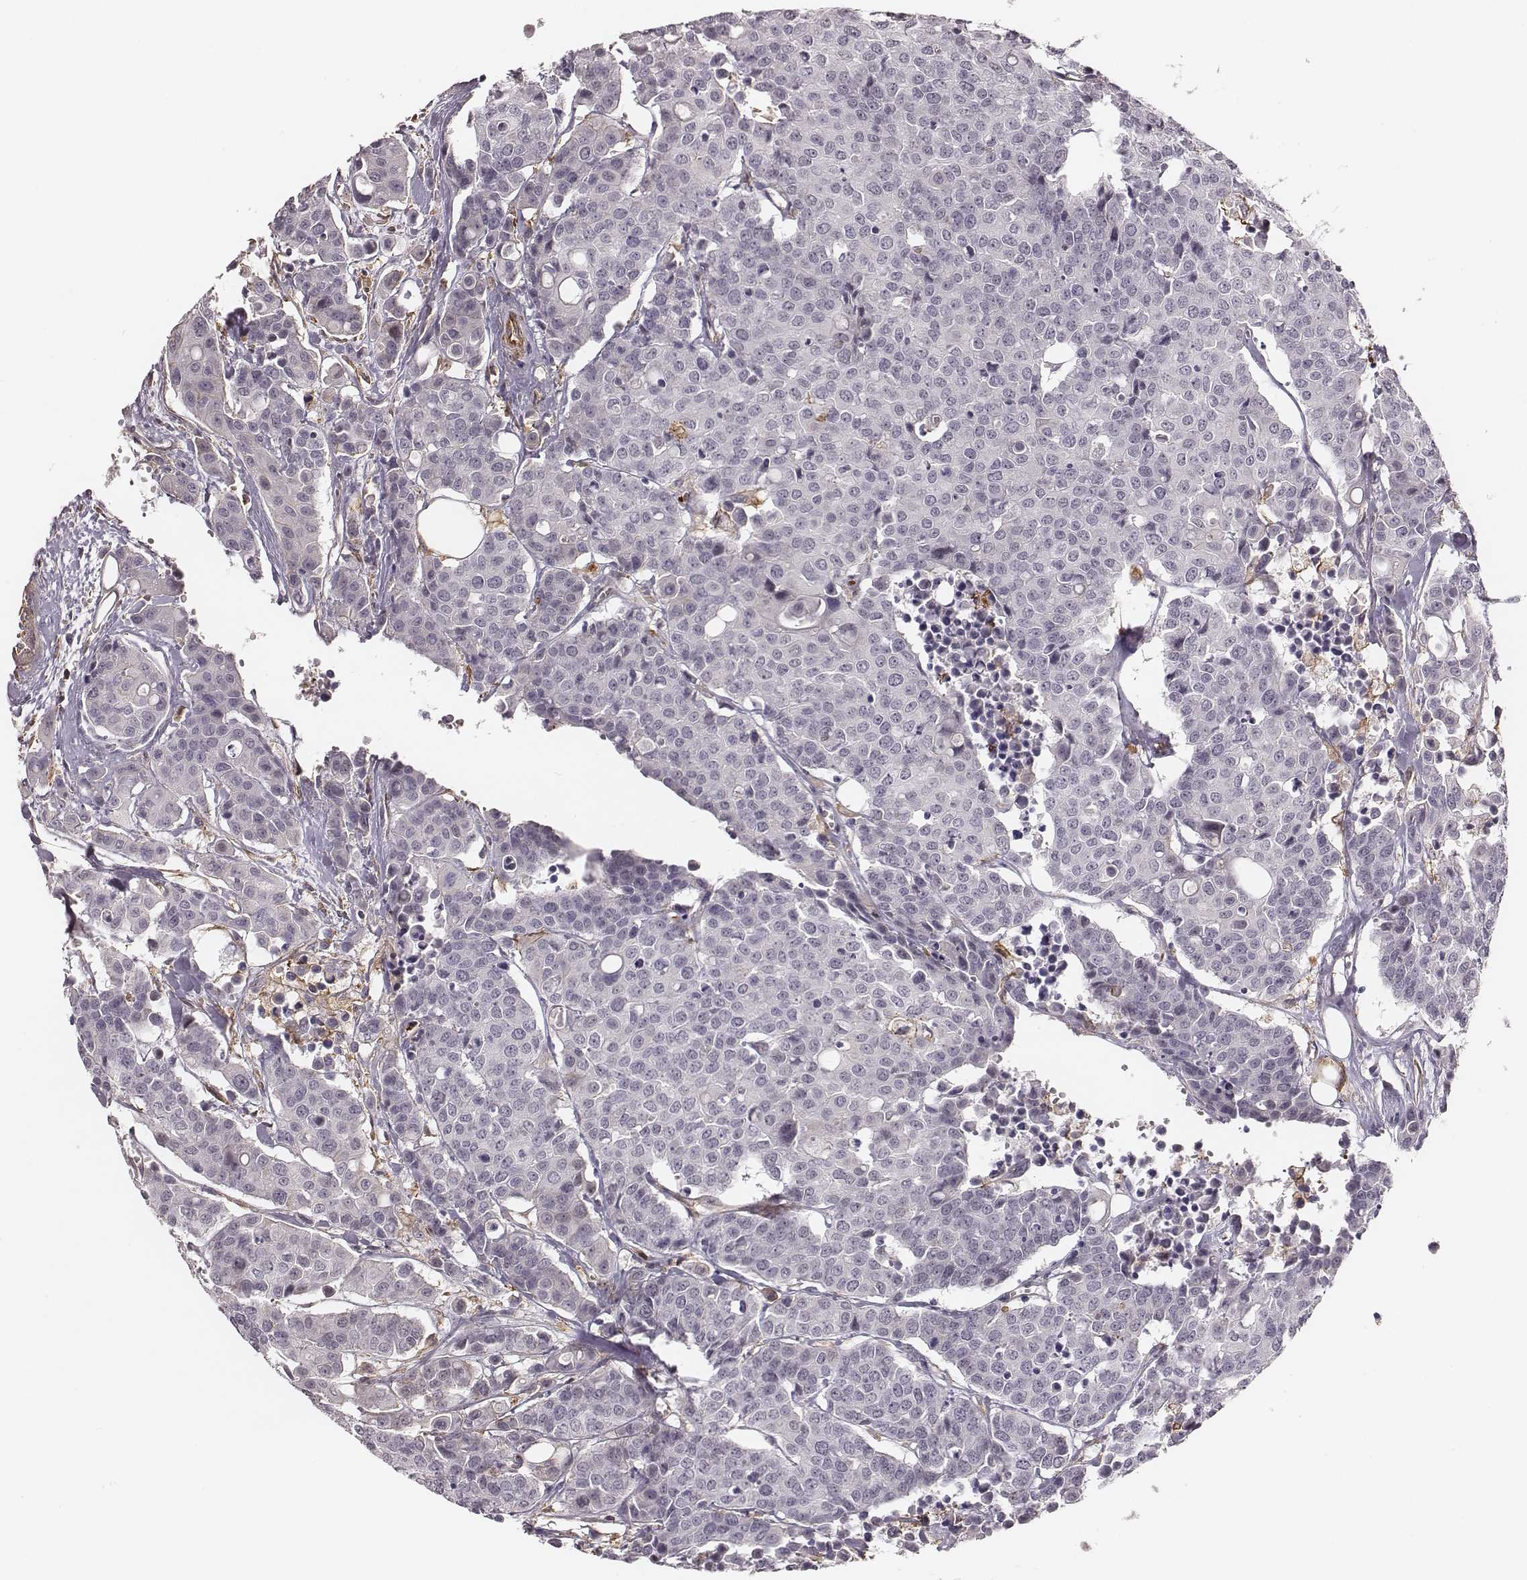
{"staining": {"intensity": "negative", "quantity": "none", "location": "none"}, "tissue": "carcinoid", "cell_type": "Tumor cells", "image_type": "cancer", "snomed": [{"axis": "morphology", "description": "Carcinoid, malignant, NOS"}, {"axis": "topography", "description": "Colon"}], "caption": "DAB immunohistochemical staining of human carcinoid exhibits no significant positivity in tumor cells. Brightfield microscopy of immunohistochemistry (IHC) stained with DAB (3,3'-diaminobenzidine) (brown) and hematoxylin (blue), captured at high magnification.", "gene": "ZYX", "patient": {"sex": "male", "age": 81}}